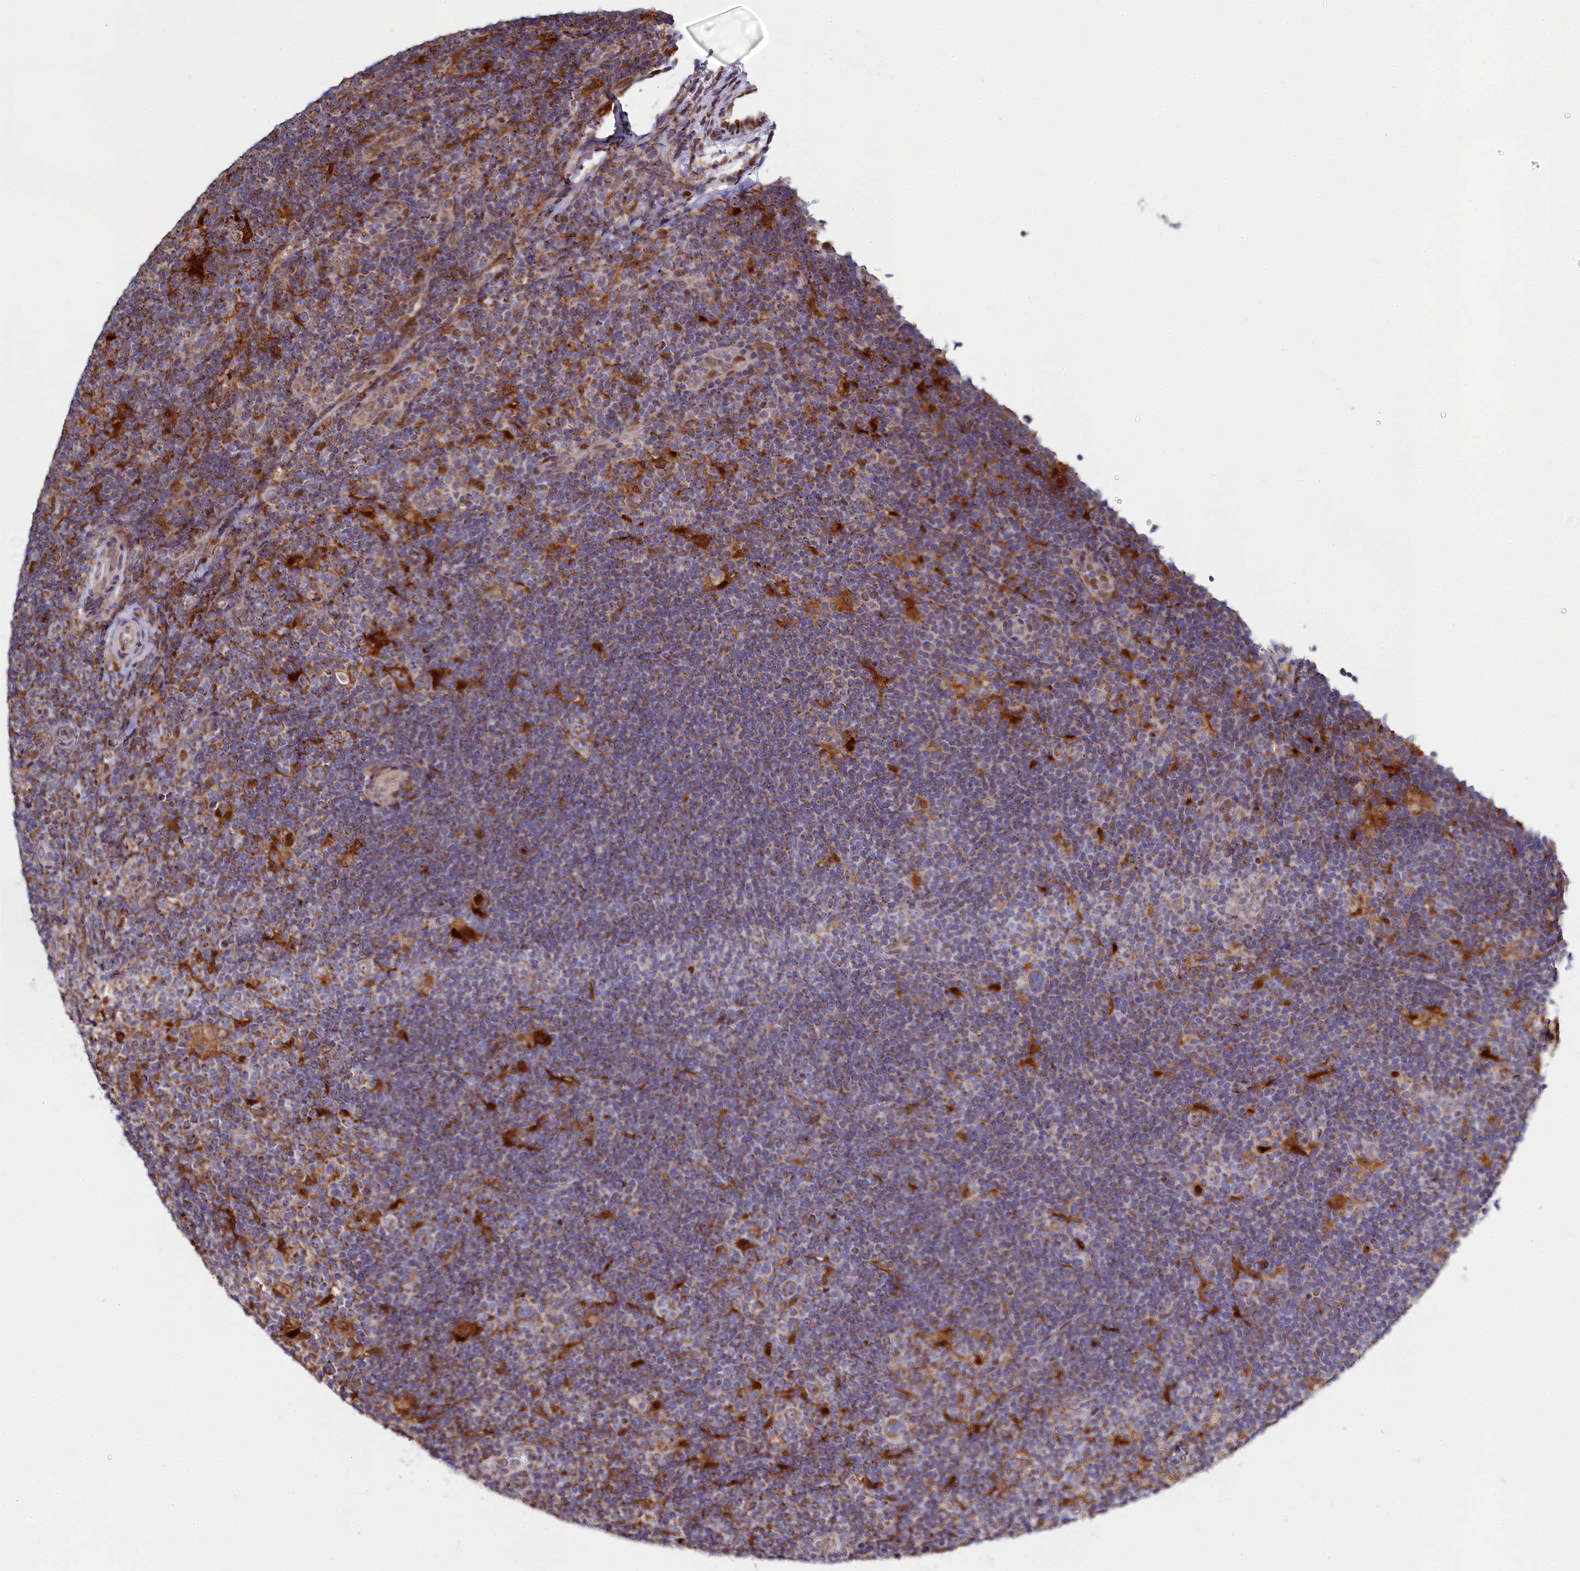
{"staining": {"intensity": "moderate", "quantity": ">75%", "location": "cytoplasmic/membranous"}, "tissue": "lymphoma", "cell_type": "Tumor cells", "image_type": "cancer", "snomed": [{"axis": "morphology", "description": "Hodgkin's disease, NOS"}, {"axis": "topography", "description": "Lymph node"}], "caption": "There is medium levels of moderate cytoplasmic/membranous expression in tumor cells of Hodgkin's disease, as demonstrated by immunohistochemical staining (brown color).", "gene": "HDGFL3", "patient": {"sex": "female", "age": 57}}